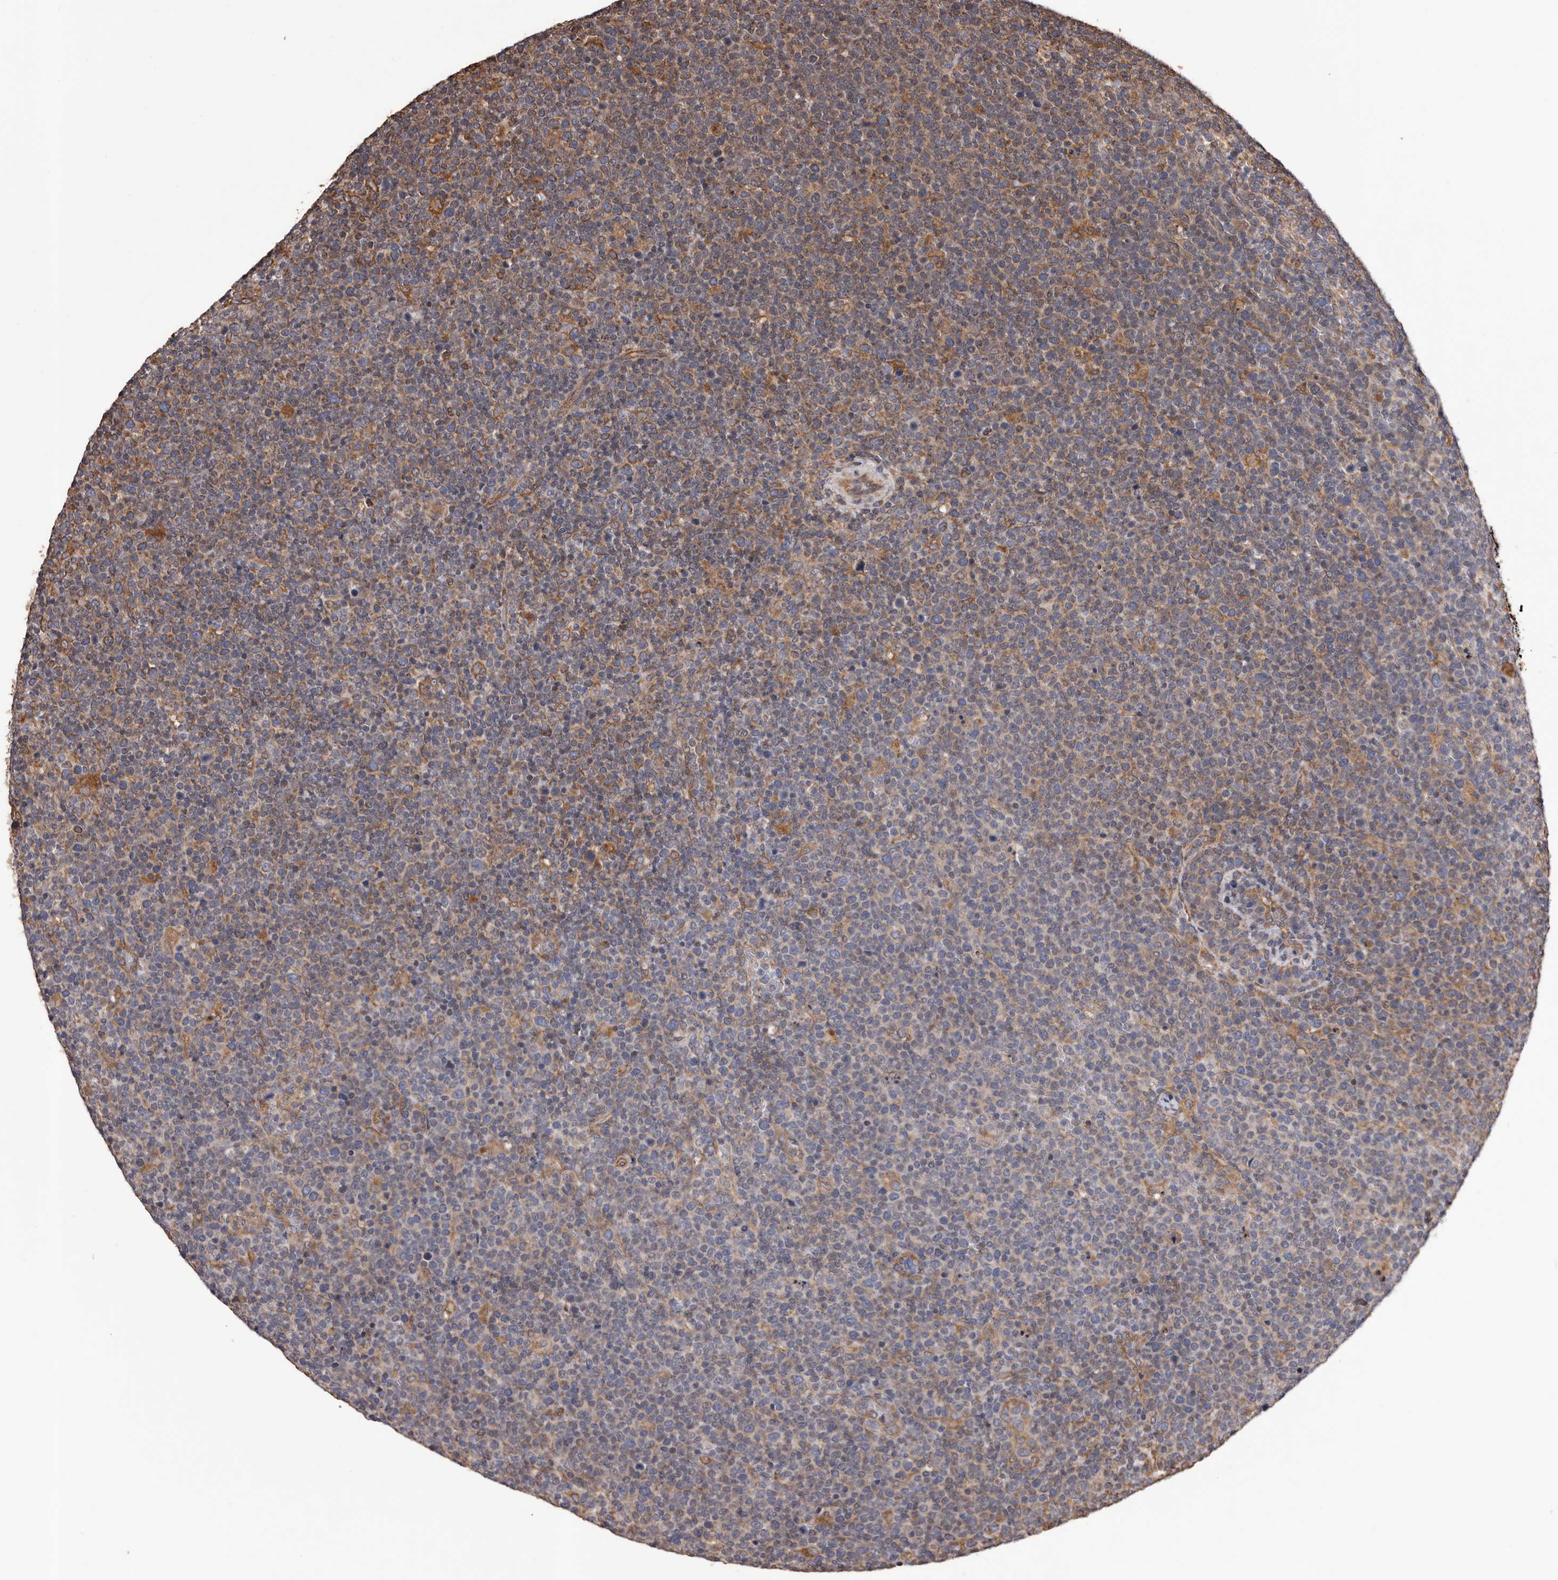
{"staining": {"intensity": "weak", "quantity": "25%-75%", "location": "cytoplasmic/membranous"}, "tissue": "lymphoma", "cell_type": "Tumor cells", "image_type": "cancer", "snomed": [{"axis": "morphology", "description": "Malignant lymphoma, non-Hodgkin's type, High grade"}, {"axis": "topography", "description": "Lymph node"}], "caption": "High-power microscopy captured an immunohistochemistry micrograph of malignant lymphoma, non-Hodgkin's type (high-grade), revealing weak cytoplasmic/membranous positivity in approximately 25%-75% of tumor cells.", "gene": "CEP104", "patient": {"sex": "male", "age": 61}}